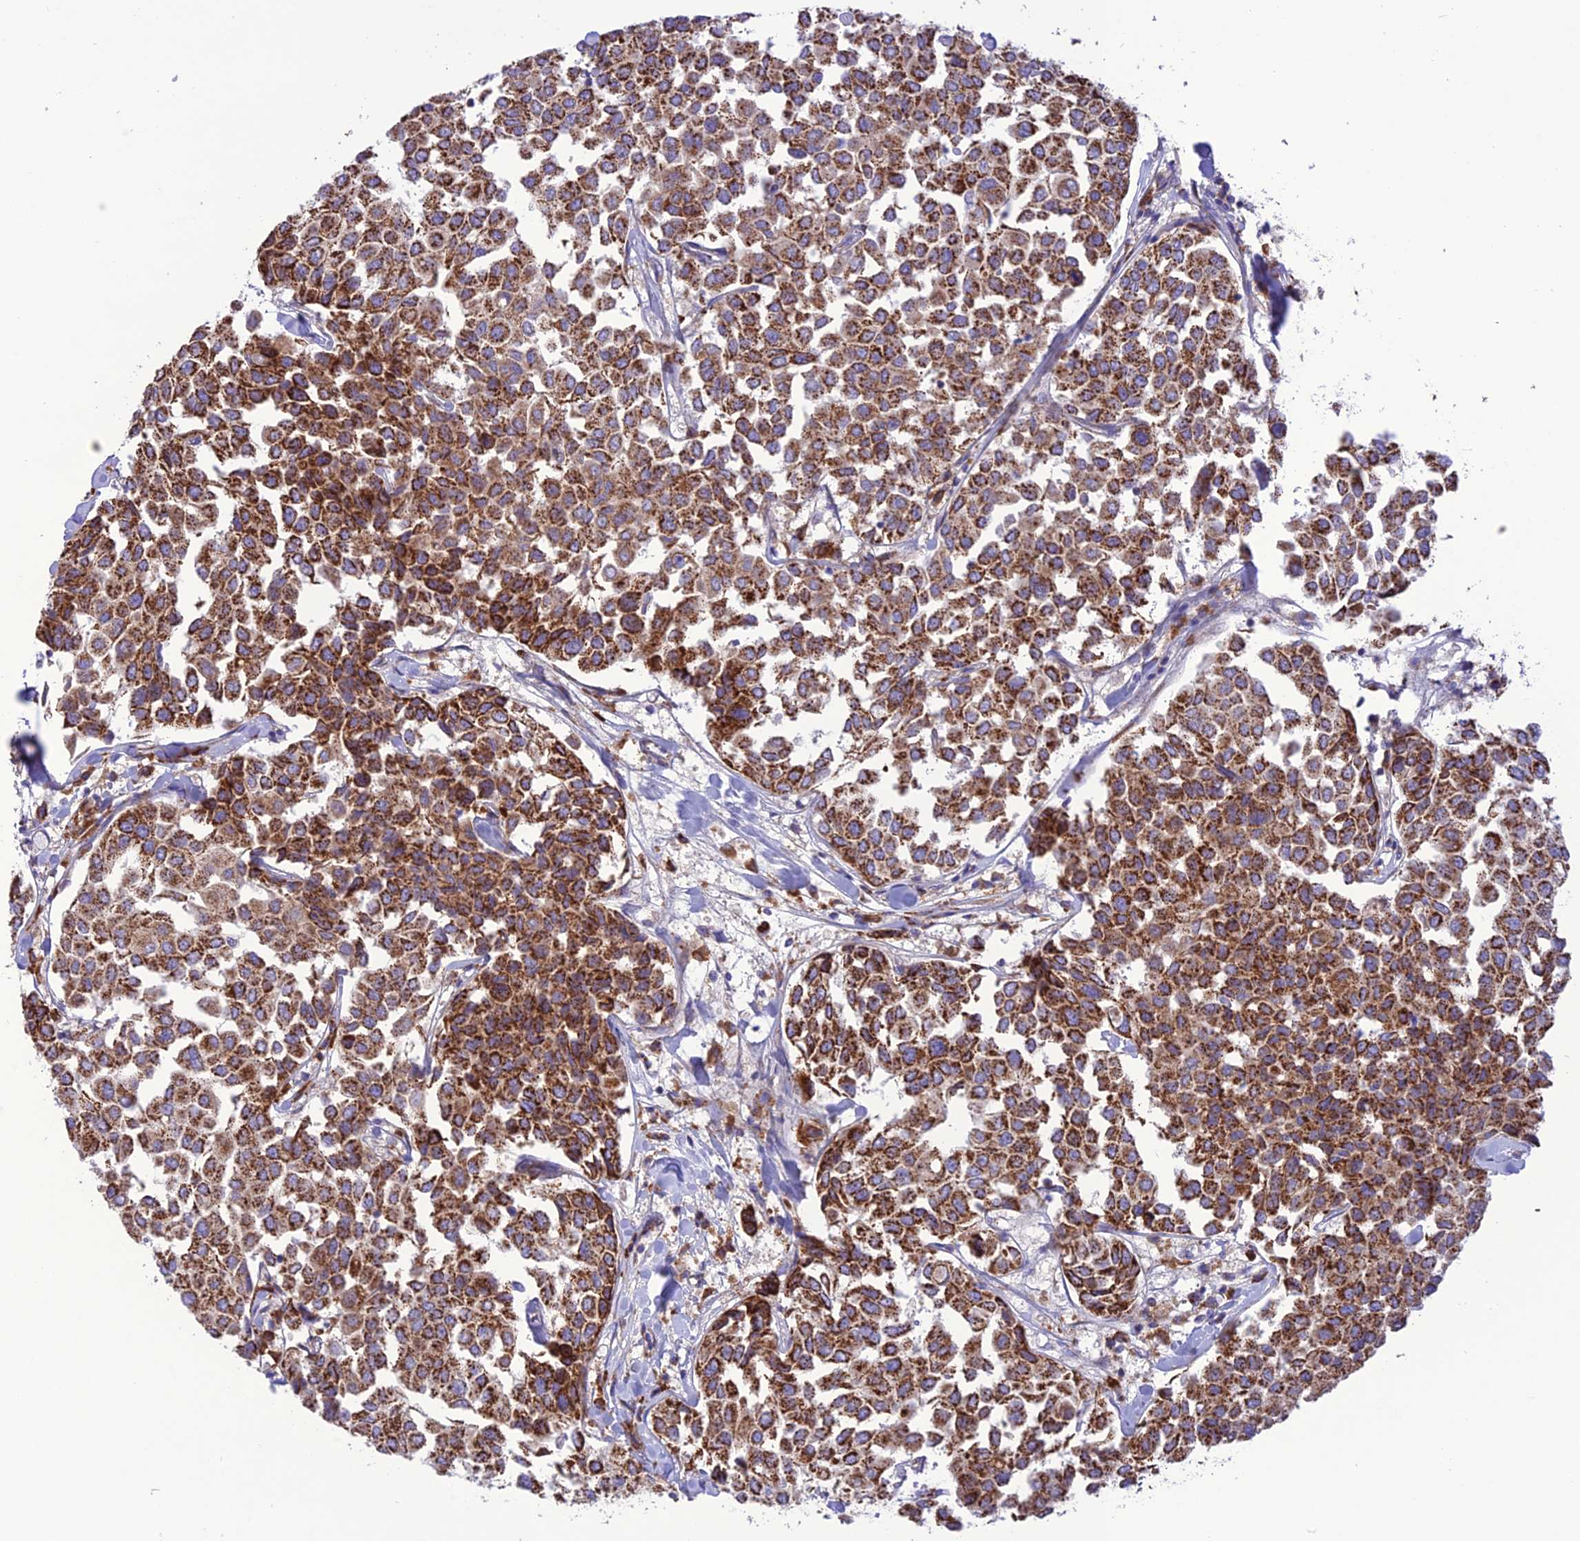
{"staining": {"intensity": "strong", "quantity": ">75%", "location": "cytoplasmic/membranous"}, "tissue": "breast cancer", "cell_type": "Tumor cells", "image_type": "cancer", "snomed": [{"axis": "morphology", "description": "Duct carcinoma"}, {"axis": "topography", "description": "Breast"}], "caption": "Protein expression by IHC shows strong cytoplasmic/membranous positivity in about >75% of tumor cells in breast intraductal carcinoma. Ihc stains the protein of interest in brown and the nuclei are stained blue.", "gene": "UAP1L1", "patient": {"sex": "female", "age": 55}}